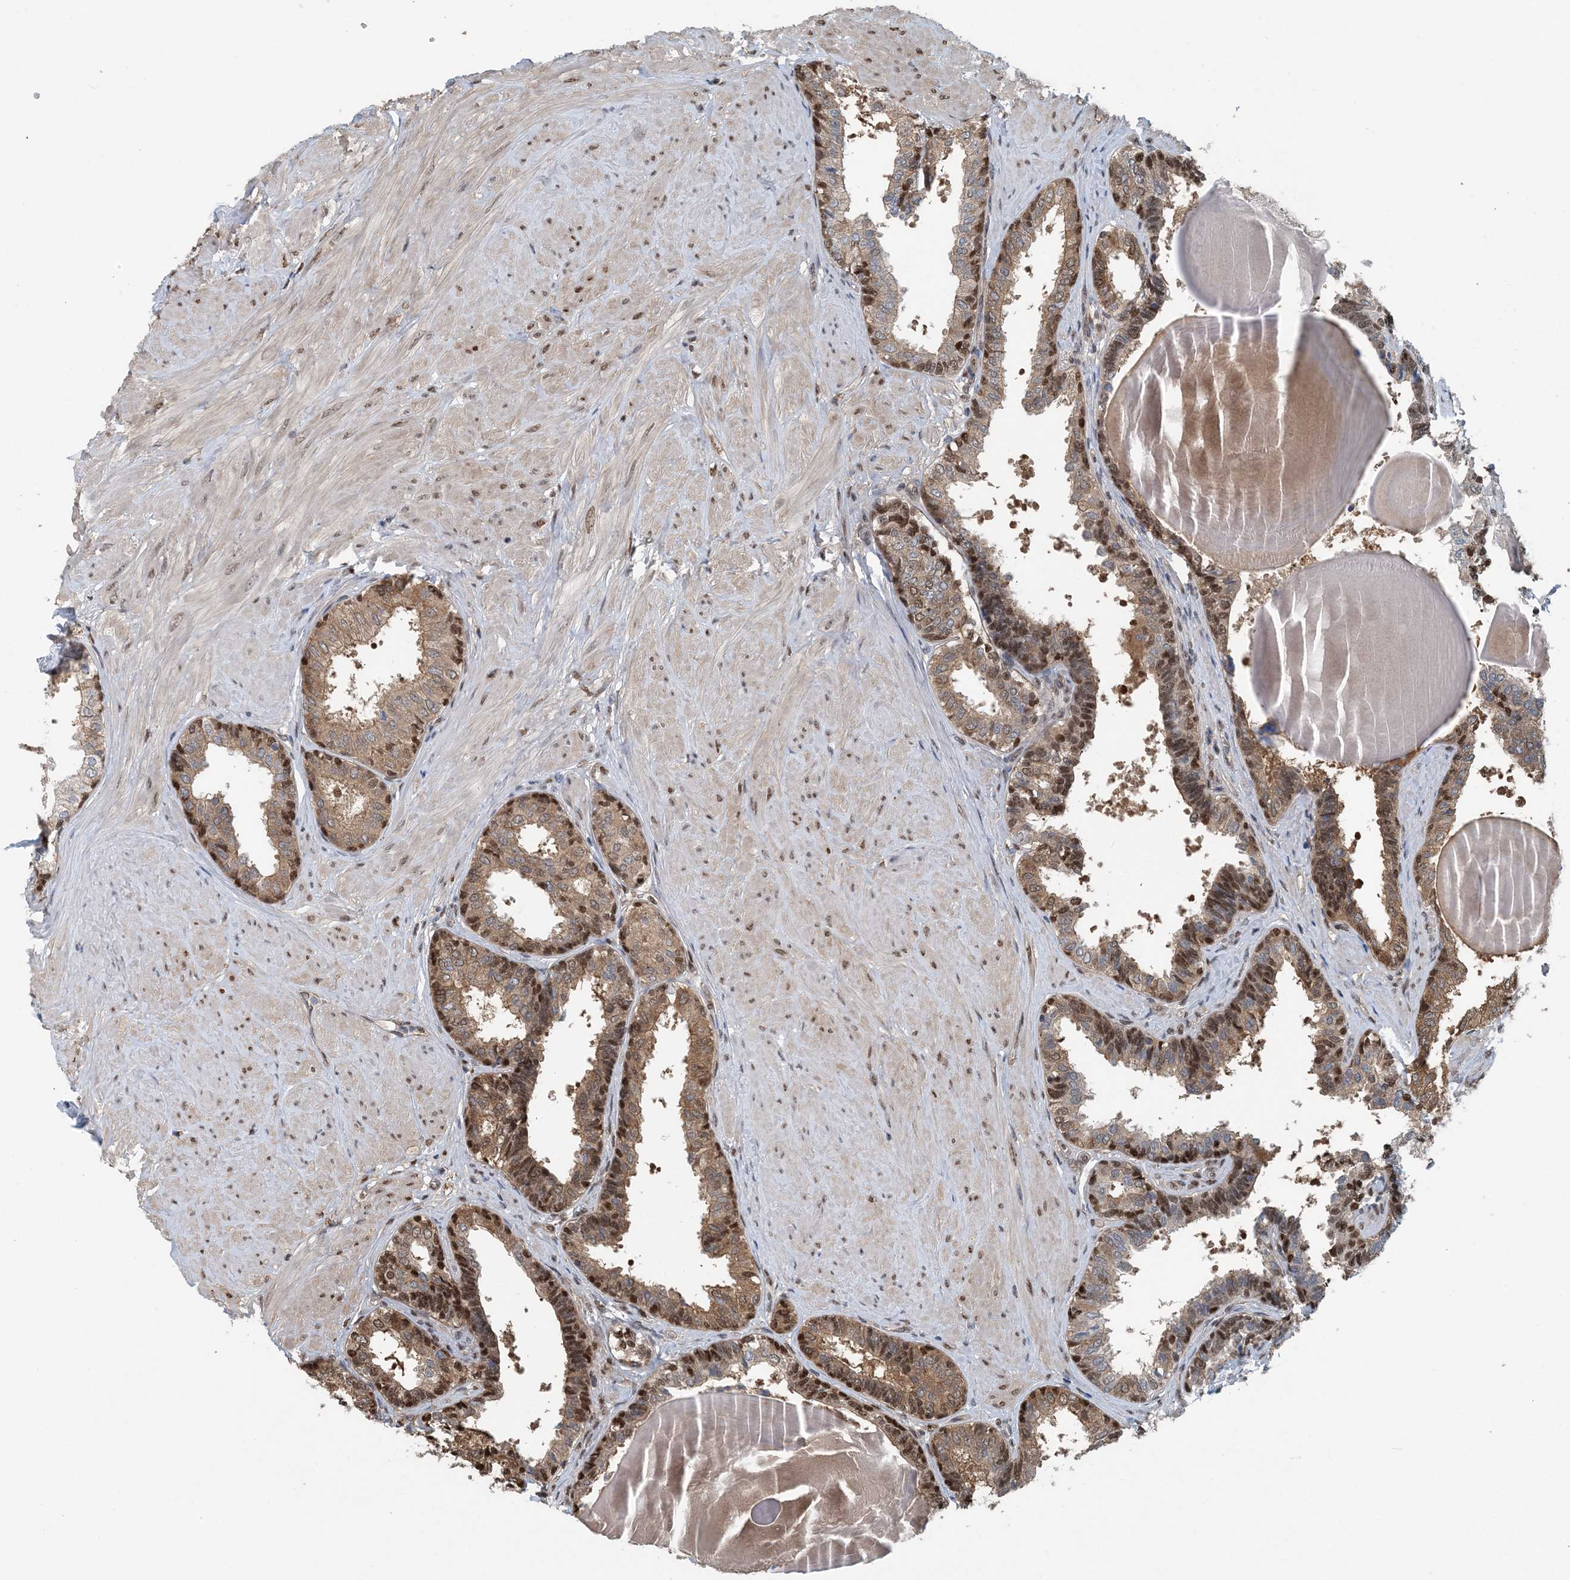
{"staining": {"intensity": "moderate", "quantity": "25%-75%", "location": "cytoplasmic/membranous,nuclear"}, "tissue": "prostate", "cell_type": "Glandular cells", "image_type": "normal", "snomed": [{"axis": "morphology", "description": "Normal tissue, NOS"}, {"axis": "topography", "description": "Prostate"}], "caption": "Brown immunohistochemical staining in normal prostate demonstrates moderate cytoplasmic/membranous,nuclear expression in approximately 25%-75% of glandular cells.", "gene": "HIKESHI", "patient": {"sex": "male", "age": 48}}